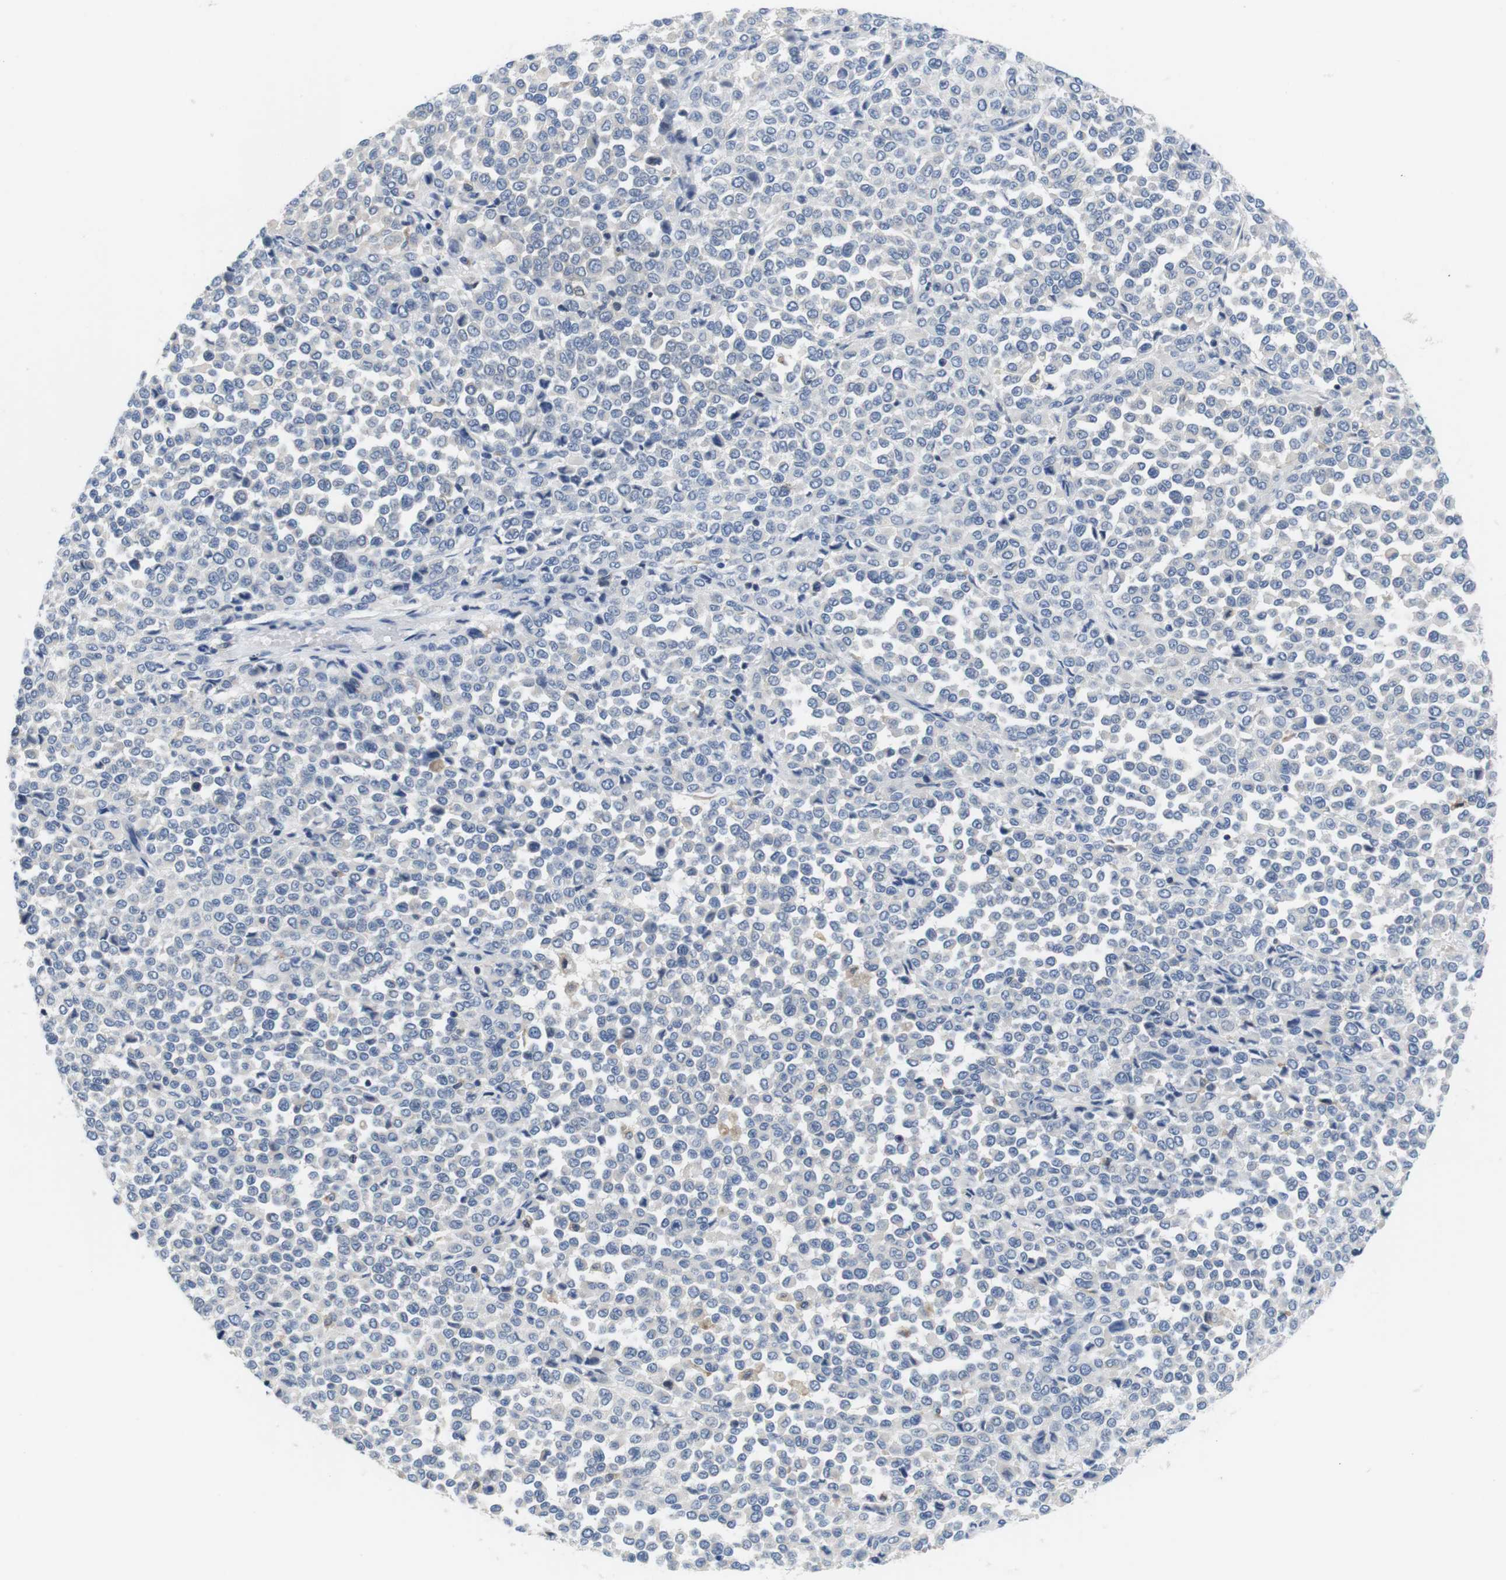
{"staining": {"intensity": "negative", "quantity": "none", "location": "none"}, "tissue": "melanoma", "cell_type": "Tumor cells", "image_type": "cancer", "snomed": [{"axis": "morphology", "description": "Malignant melanoma, Metastatic site"}, {"axis": "topography", "description": "Pancreas"}], "caption": "The histopathology image reveals no staining of tumor cells in malignant melanoma (metastatic site).", "gene": "CNGA2", "patient": {"sex": "female", "age": 30}}